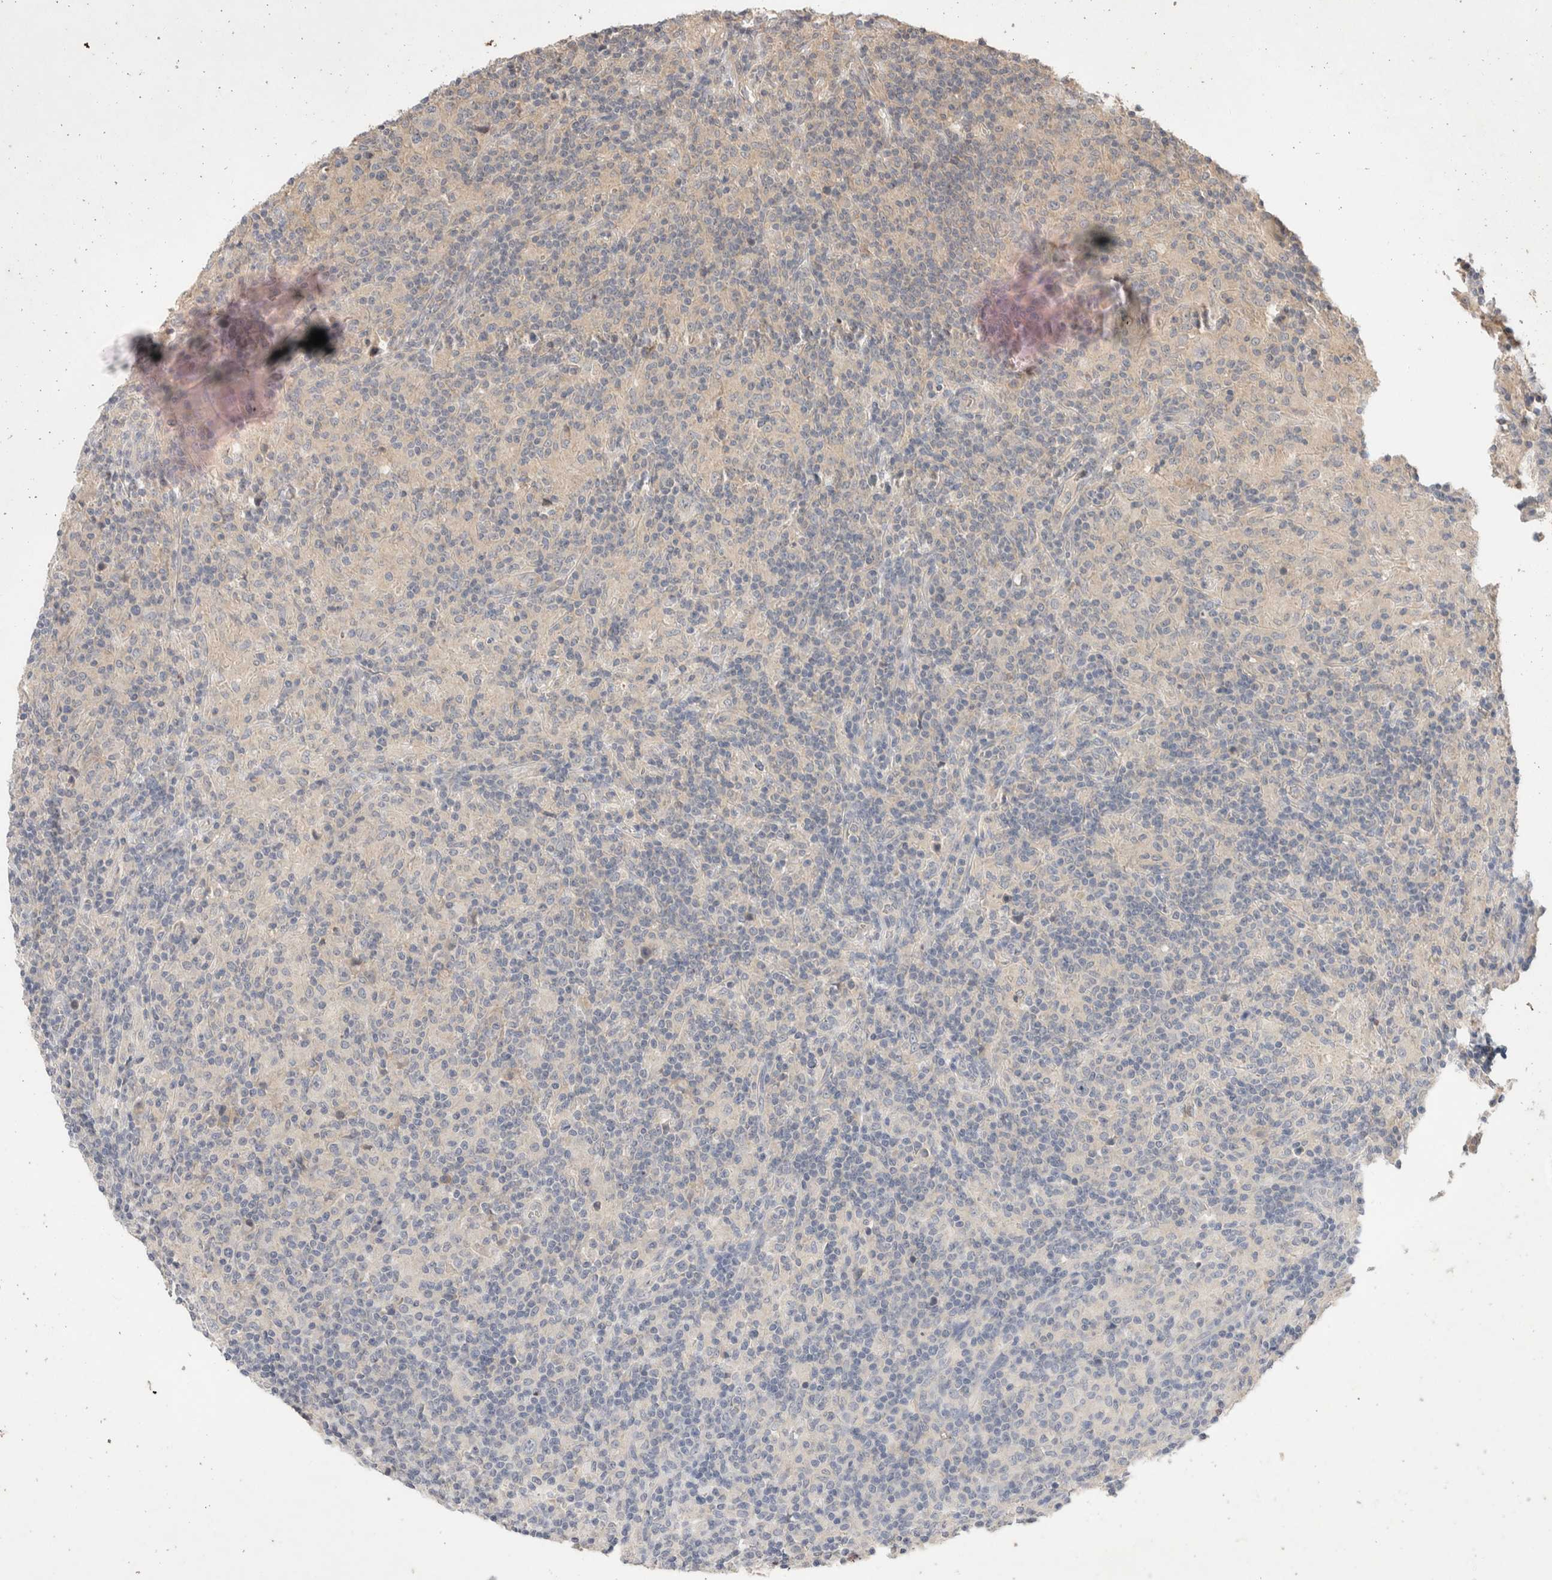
{"staining": {"intensity": "negative", "quantity": "none", "location": "none"}, "tissue": "lymphoma", "cell_type": "Tumor cells", "image_type": "cancer", "snomed": [{"axis": "morphology", "description": "Hodgkin's disease, NOS"}, {"axis": "topography", "description": "Lymph node"}], "caption": "Protein analysis of Hodgkin's disease reveals no significant expression in tumor cells.", "gene": "NSMAF", "patient": {"sex": "male", "age": 70}}